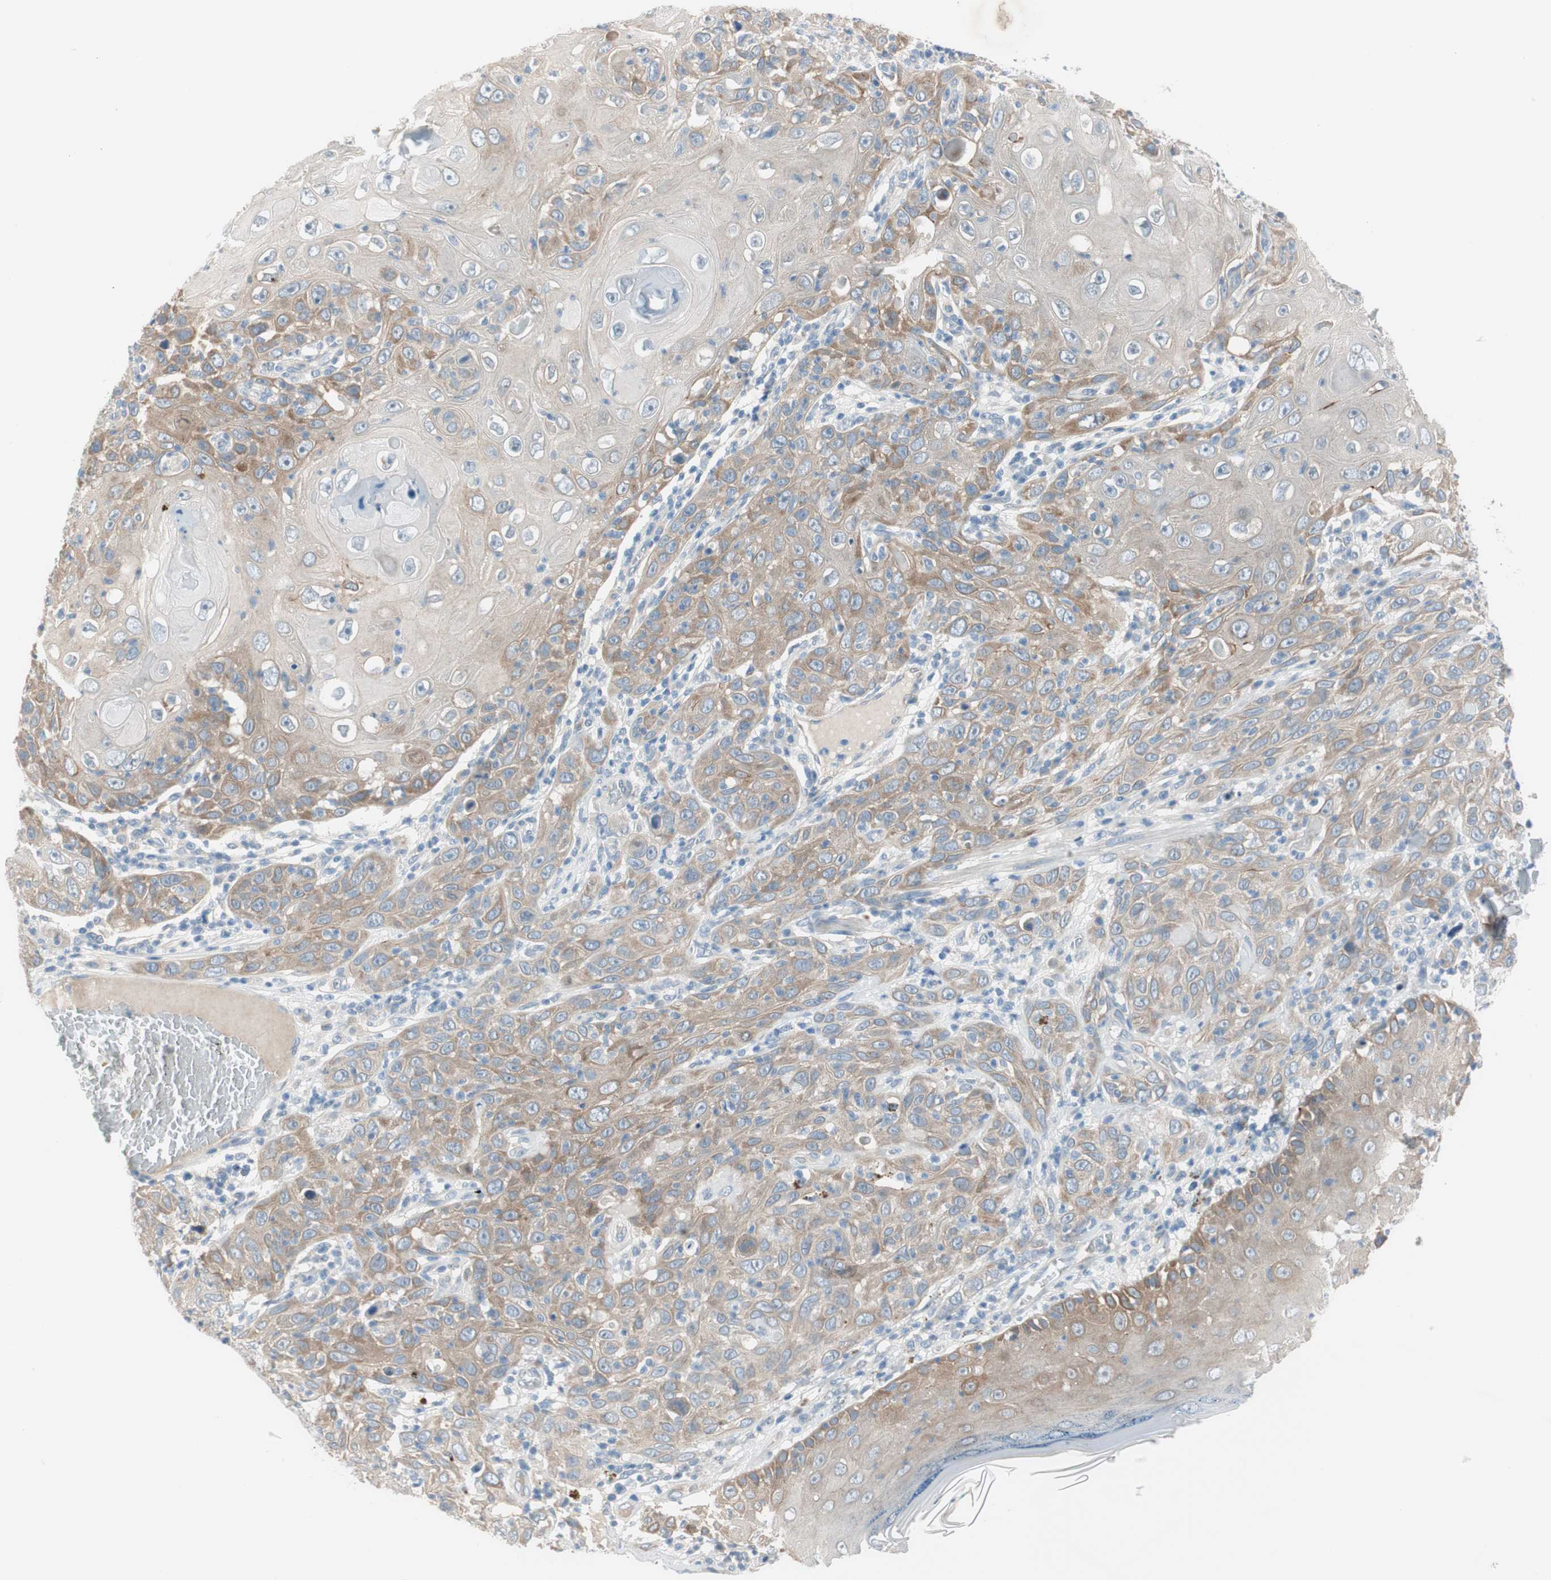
{"staining": {"intensity": "moderate", "quantity": "25%-75%", "location": "cytoplasmic/membranous"}, "tissue": "skin cancer", "cell_type": "Tumor cells", "image_type": "cancer", "snomed": [{"axis": "morphology", "description": "Squamous cell carcinoma, NOS"}, {"axis": "topography", "description": "Skin"}], "caption": "High-power microscopy captured an immunohistochemistry (IHC) image of skin squamous cell carcinoma, revealing moderate cytoplasmic/membranous expression in approximately 25%-75% of tumor cells.", "gene": "PRRG4", "patient": {"sex": "female", "age": 88}}